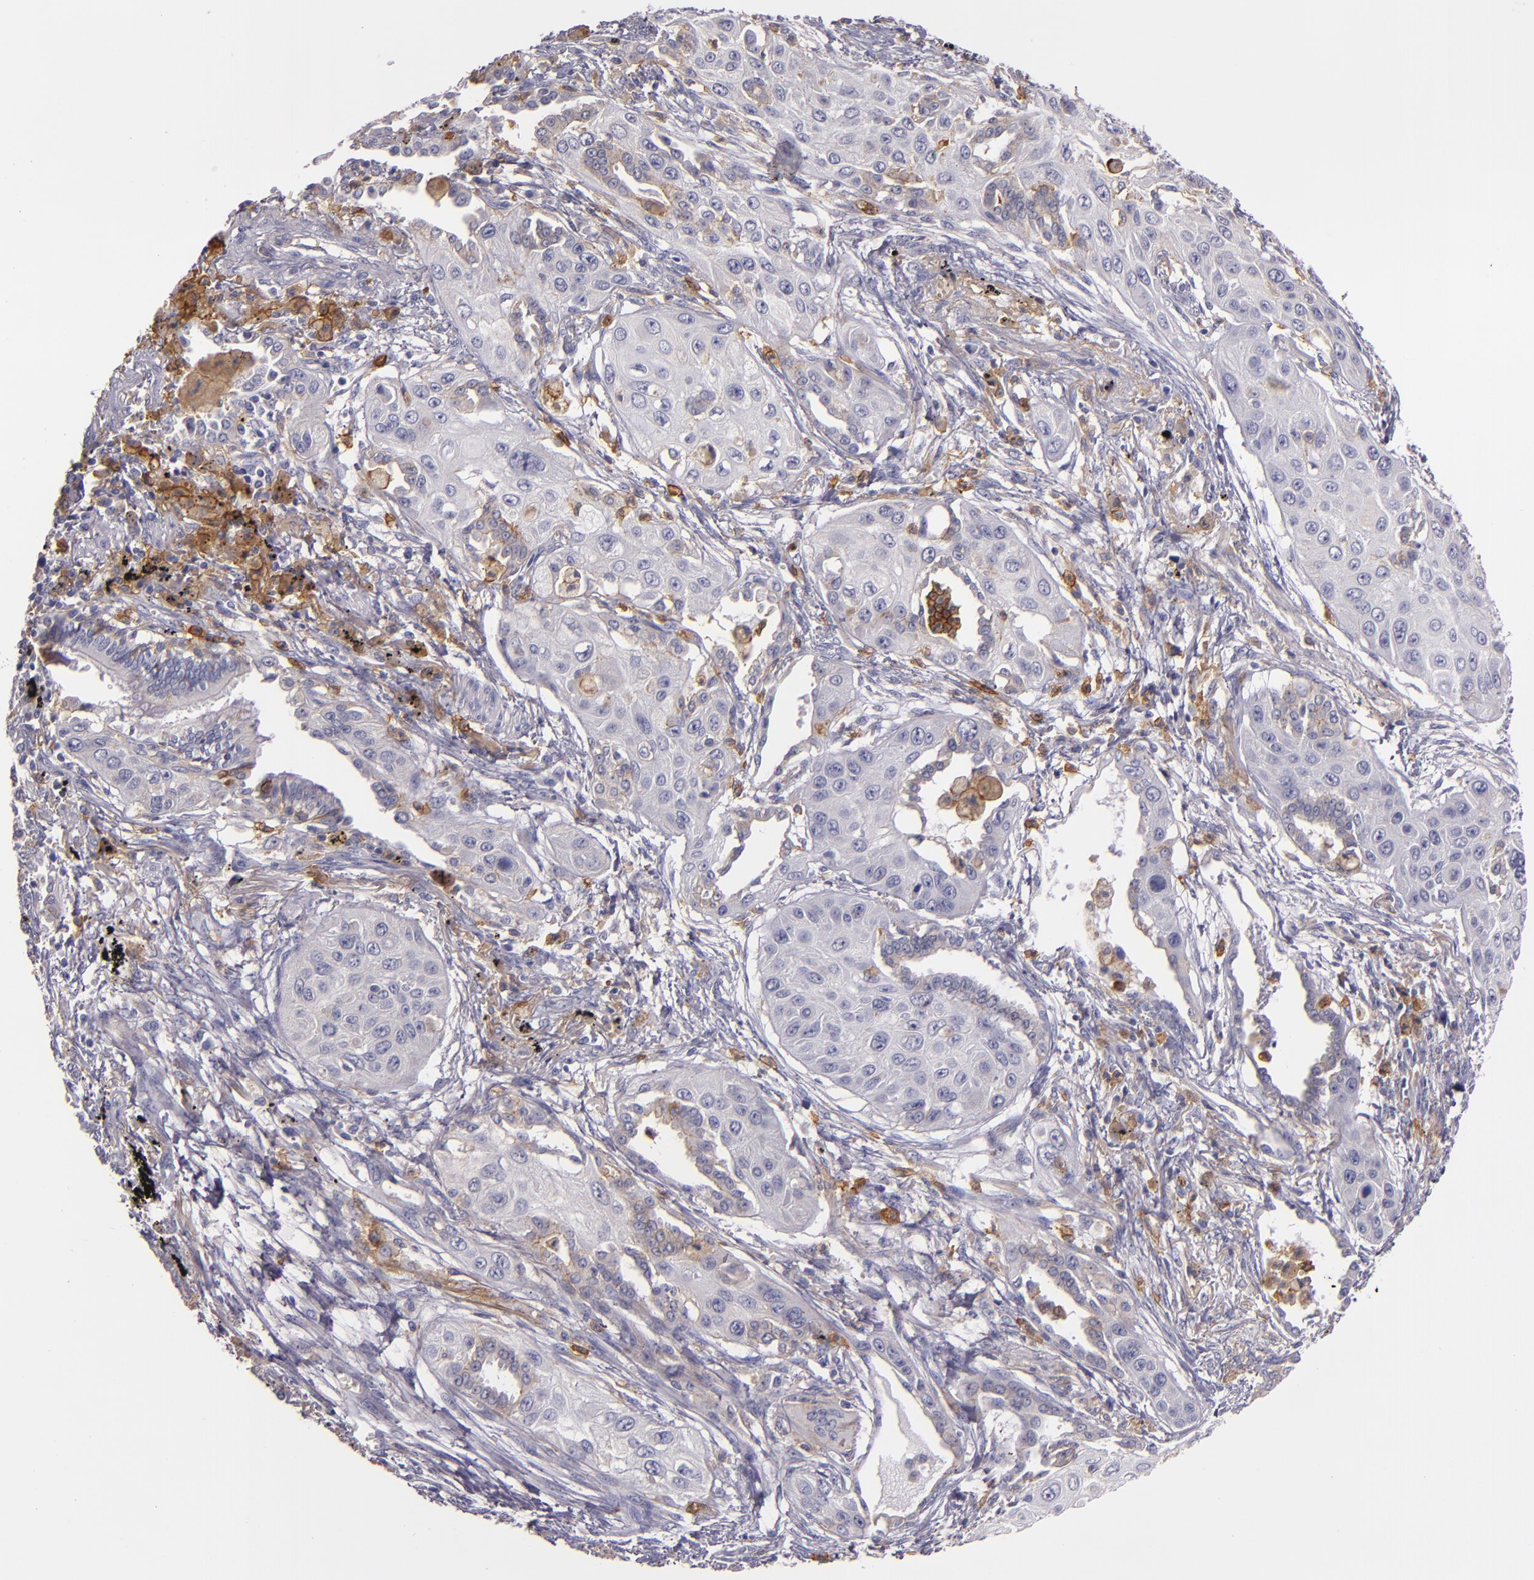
{"staining": {"intensity": "weak", "quantity": "<25%", "location": "cytoplasmic/membranous"}, "tissue": "lung cancer", "cell_type": "Tumor cells", "image_type": "cancer", "snomed": [{"axis": "morphology", "description": "Squamous cell carcinoma, NOS"}, {"axis": "topography", "description": "Lung"}], "caption": "The IHC micrograph has no significant expression in tumor cells of lung squamous cell carcinoma tissue. Nuclei are stained in blue.", "gene": "C5AR1", "patient": {"sex": "male", "age": 71}}